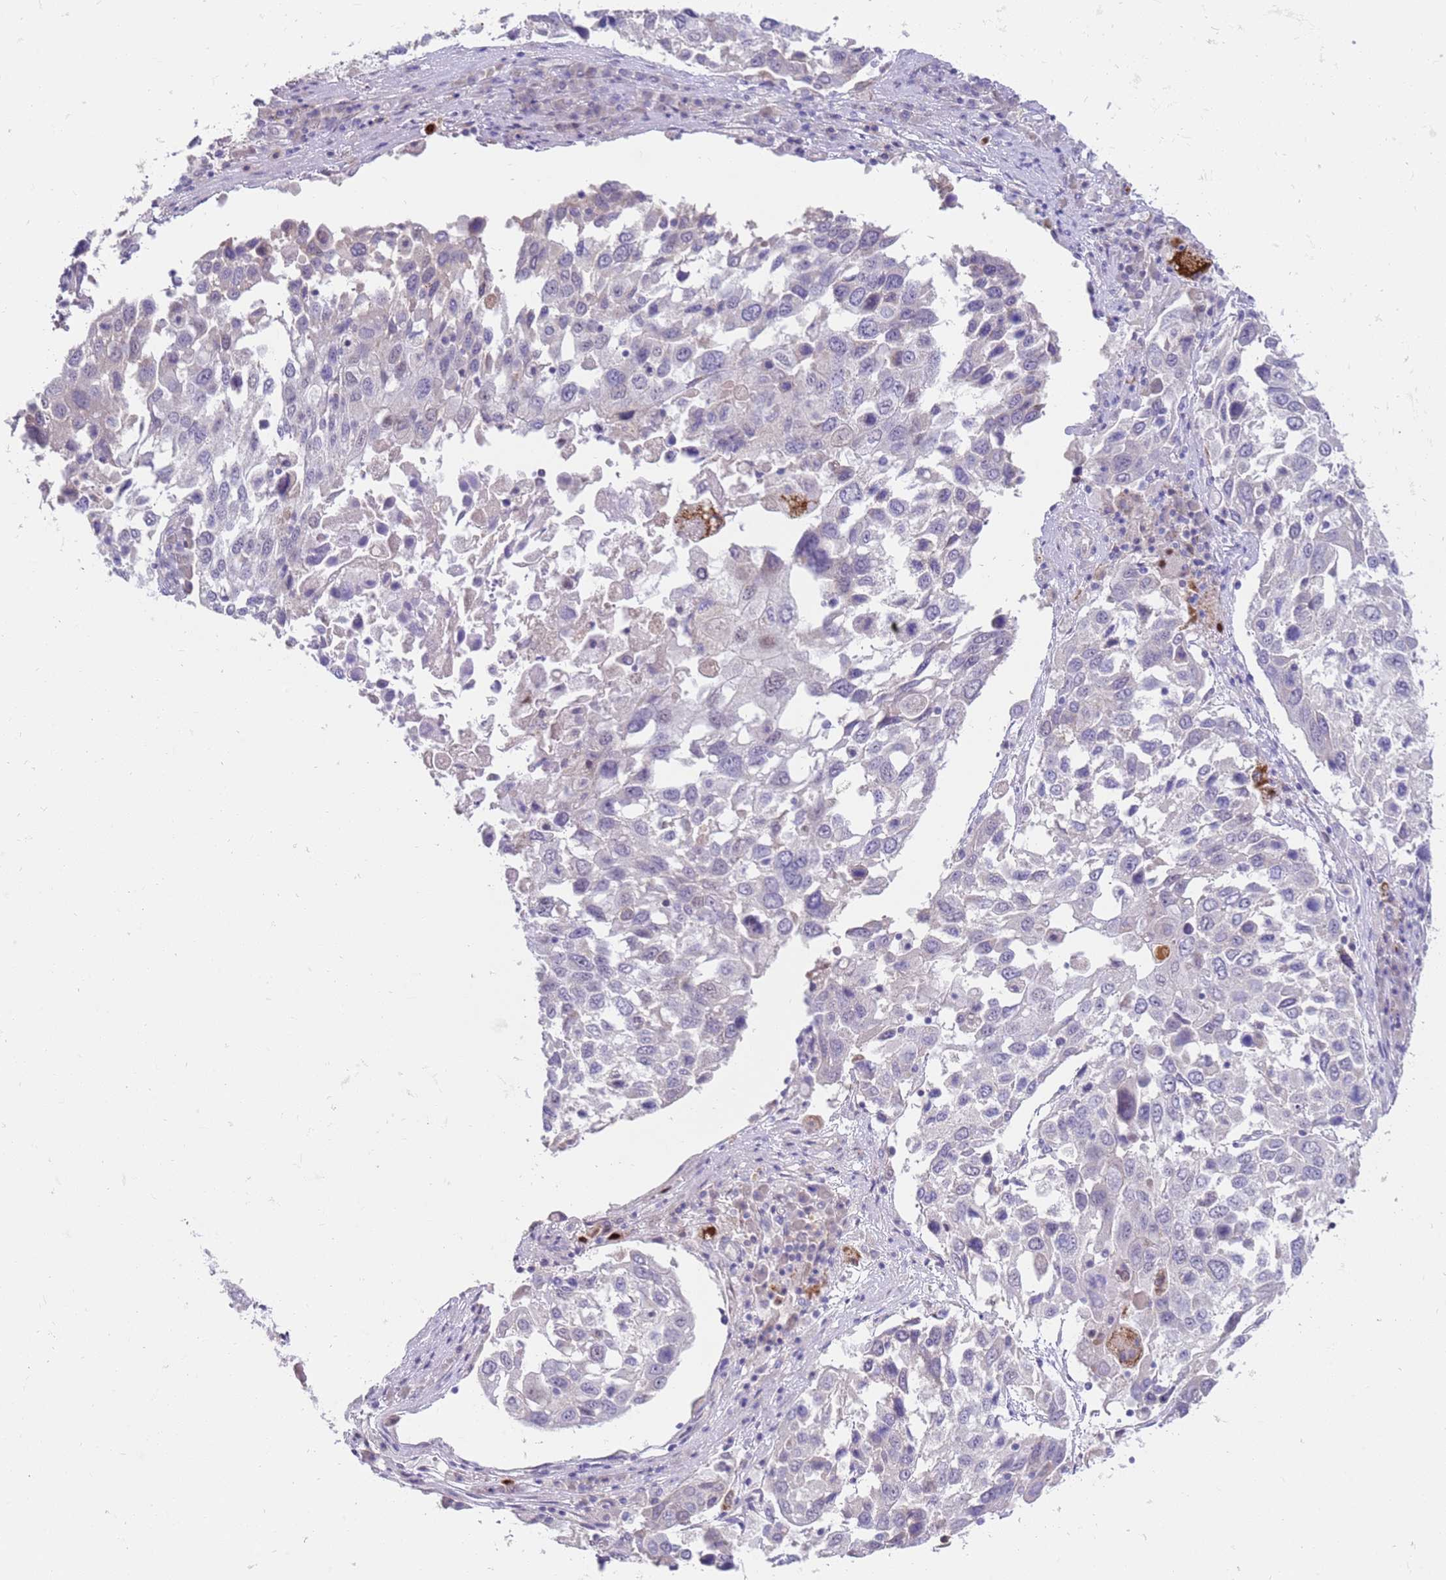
{"staining": {"intensity": "negative", "quantity": "none", "location": "none"}, "tissue": "lung cancer", "cell_type": "Tumor cells", "image_type": "cancer", "snomed": [{"axis": "morphology", "description": "Squamous cell carcinoma, NOS"}, {"axis": "topography", "description": "Lung"}], "caption": "IHC of human squamous cell carcinoma (lung) exhibits no staining in tumor cells.", "gene": "STK25", "patient": {"sex": "male", "age": 65}}